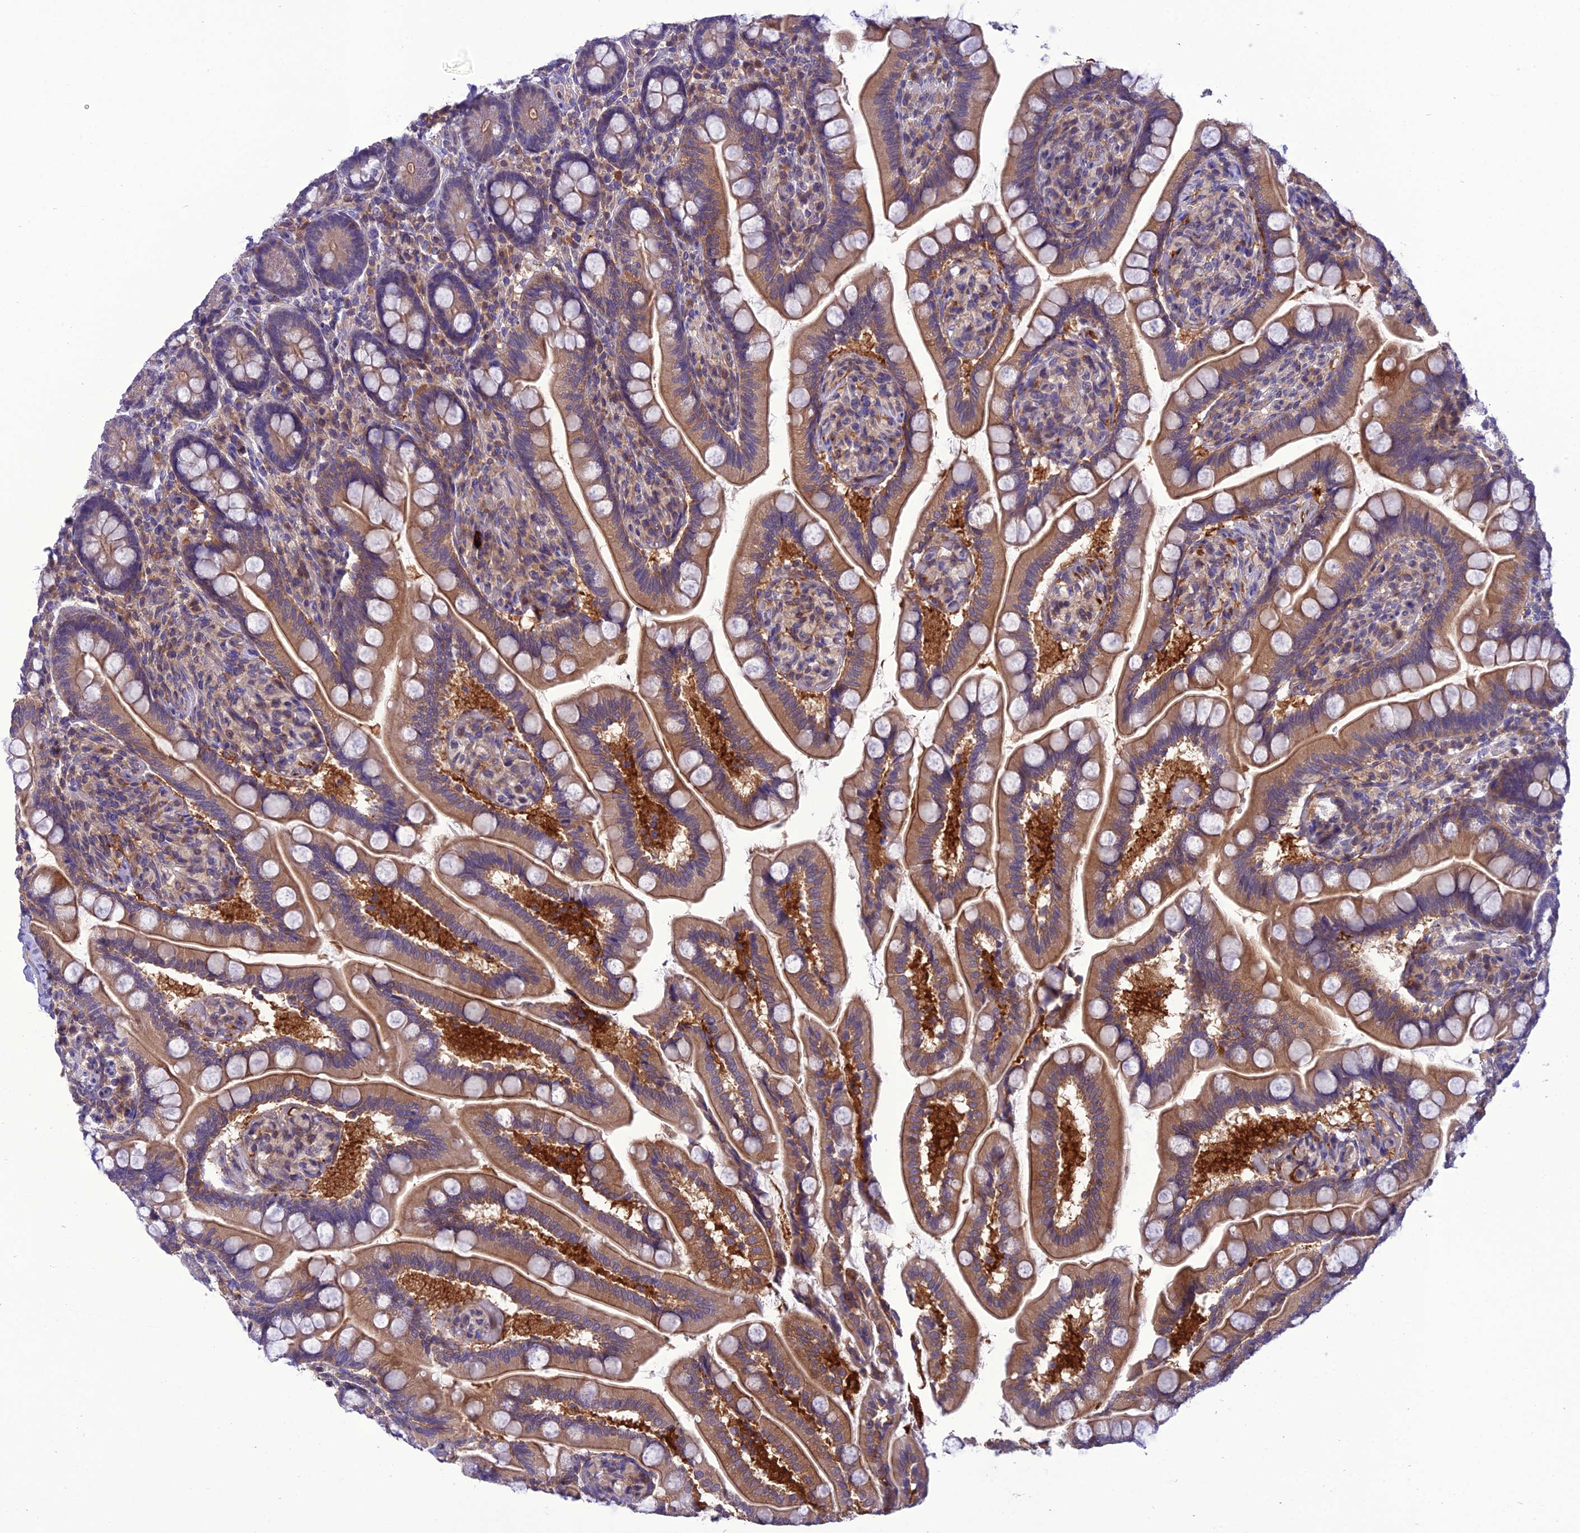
{"staining": {"intensity": "moderate", "quantity": ">75%", "location": "cytoplasmic/membranous"}, "tissue": "small intestine", "cell_type": "Glandular cells", "image_type": "normal", "snomed": [{"axis": "morphology", "description": "Normal tissue, NOS"}, {"axis": "topography", "description": "Small intestine"}], "caption": "An image showing moderate cytoplasmic/membranous staining in approximately >75% of glandular cells in normal small intestine, as visualized by brown immunohistochemical staining.", "gene": "GDF6", "patient": {"sex": "female", "age": 64}}